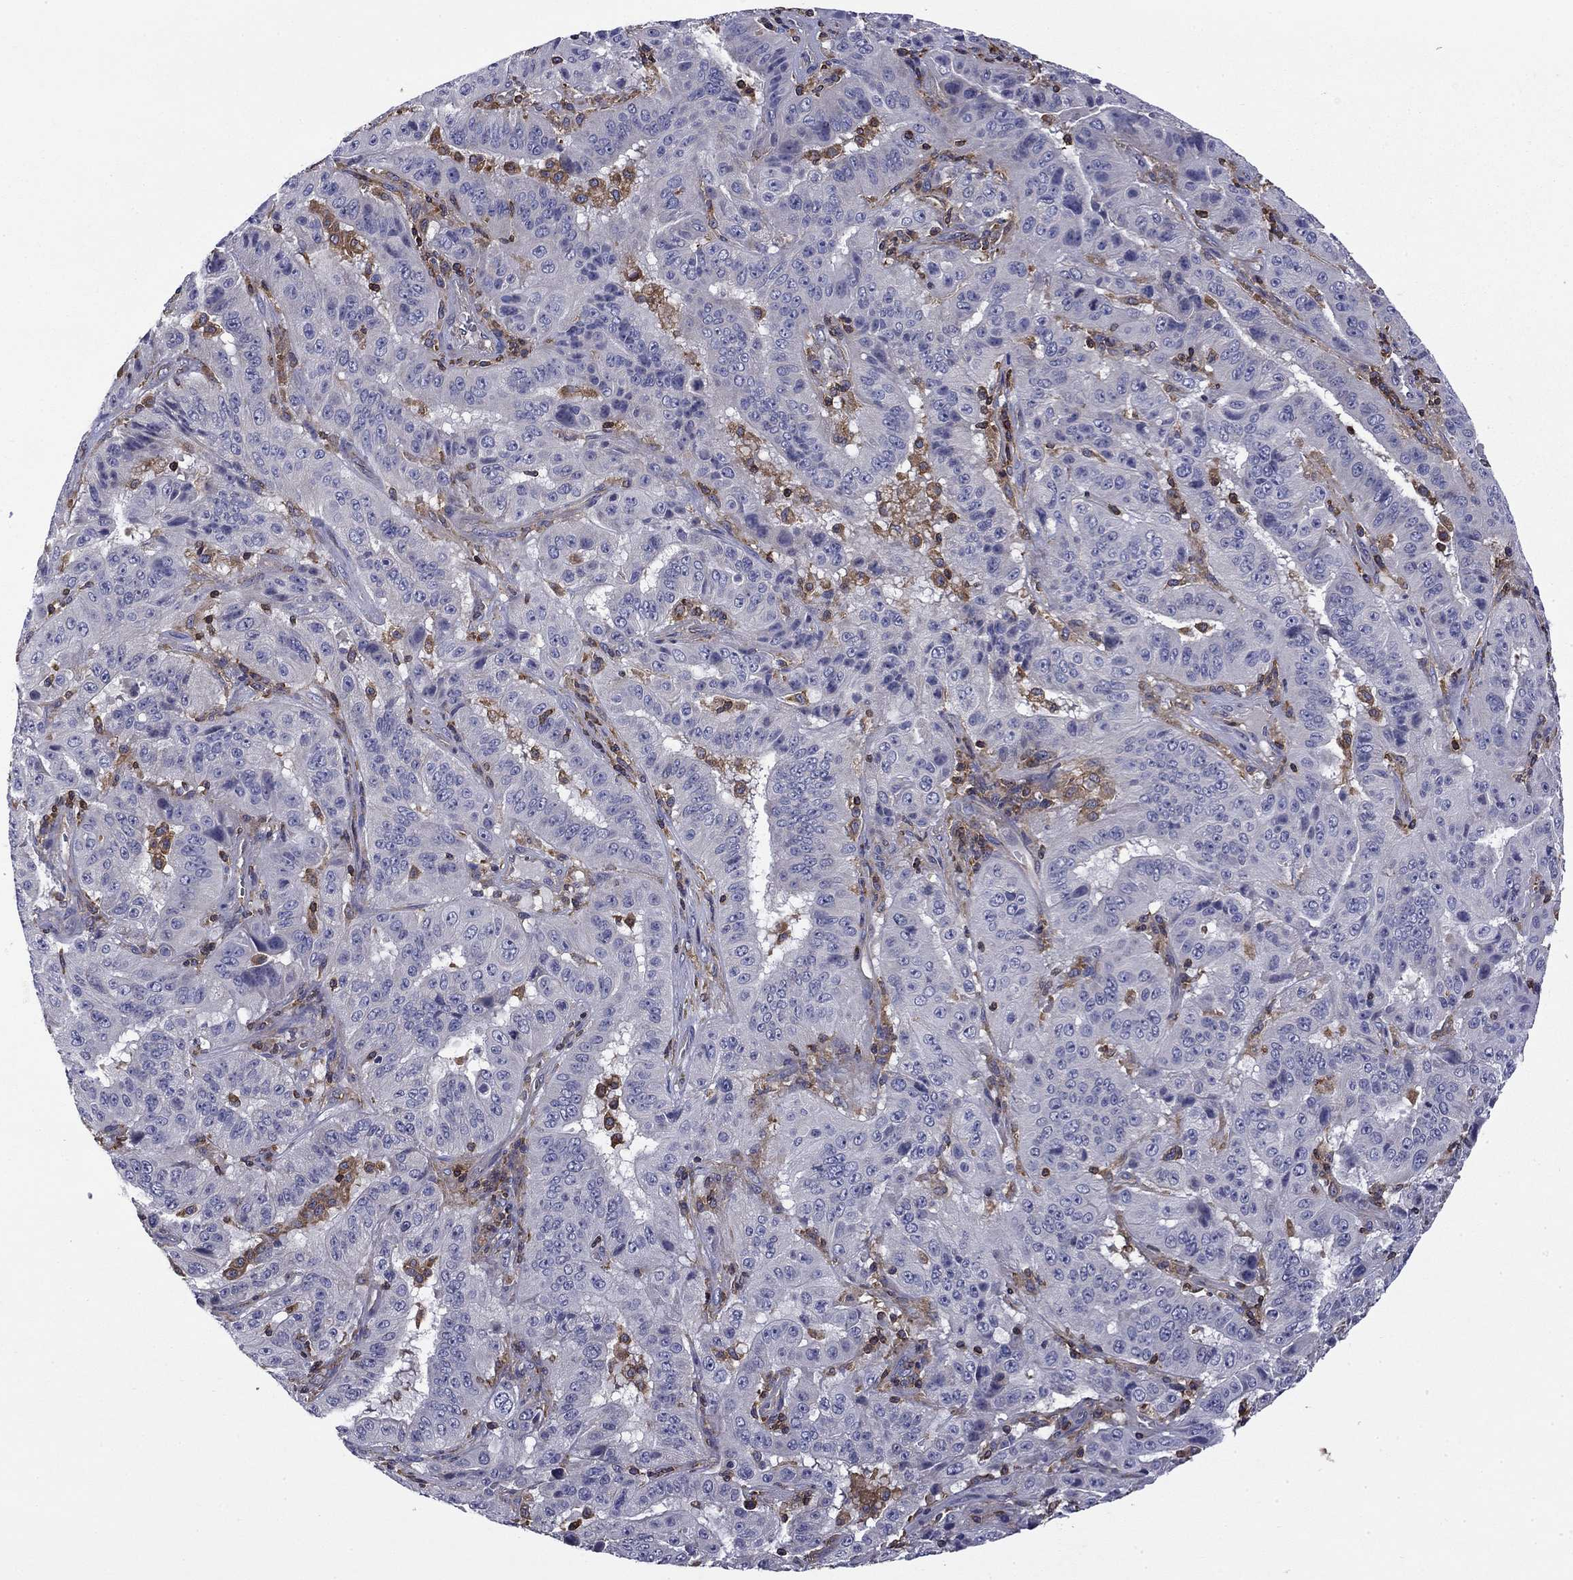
{"staining": {"intensity": "negative", "quantity": "none", "location": "none"}, "tissue": "pancreatic cancer", "cell_type": "Tumor cells", "image_type": "cancer", "snomed": [{"axis": "morphology", "description": "Adenocarcinoma, NOS"}, {"axis": "topography", "description": "Pancreas"}], "caption": "Immunohistochemical staining of pancreatic cancer exhibits no significant positivity in tumor cells.", "gene": "ARHGAP45", "patient": {"sex": "male", "age": 63}}